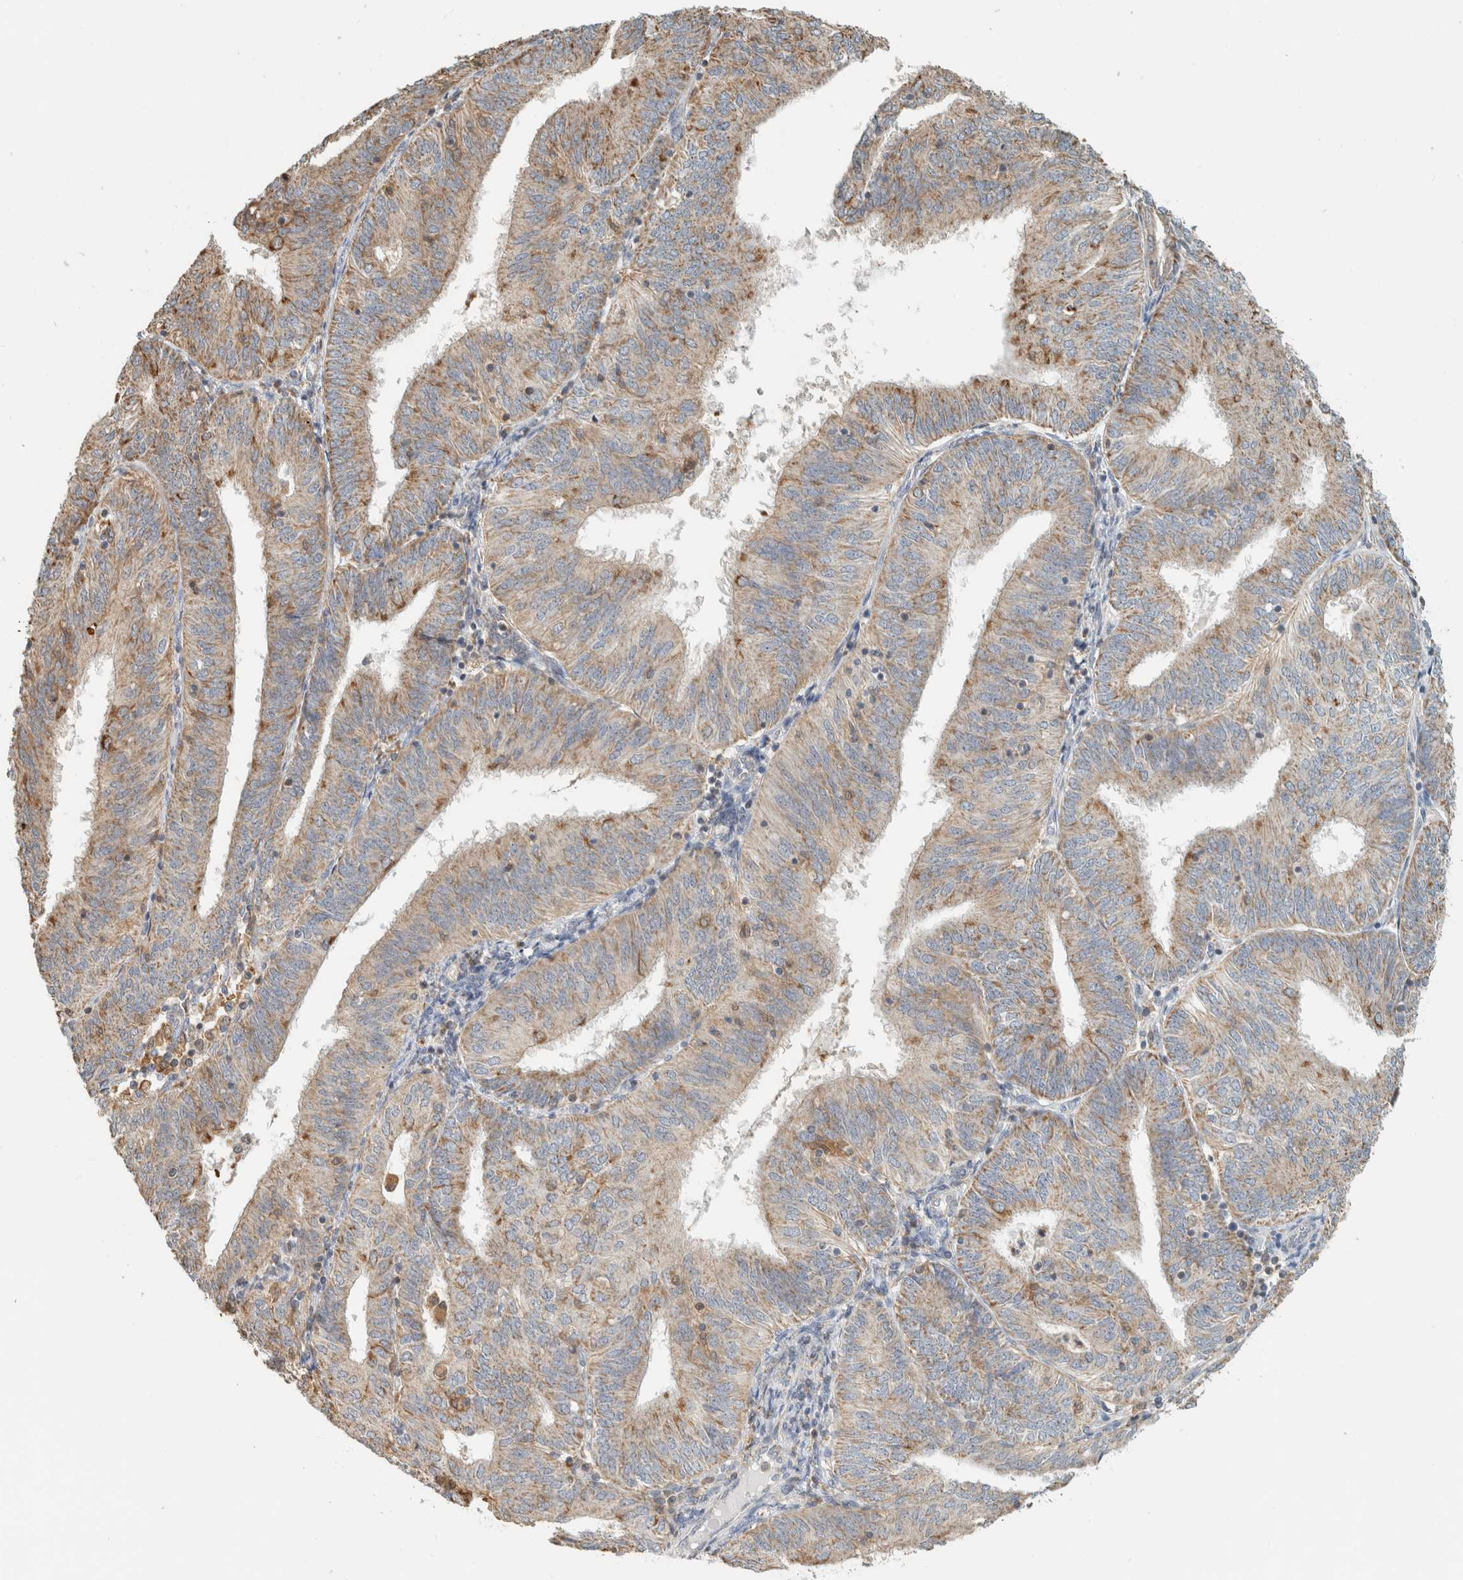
{"staining": {"intensity": "moderate", "quantity": ">75%", "location": "cytoplasmic/membranous"}, "tissue": "endometrial cancer", "cell_type": "Tumor cells", "image_type": "cancer", "snomed": [{"axis": "morphology", "description": "Adenocarcinoma, NOS"}, {"axis": "topography", "description": "Endometrium"}], "caption": "Immunohistochemistry (DAB (3,3'-diaminobenzidine)) staining of endometrial cancer exhibits moderate cytoplasmic/membranous protein positivity in approximately >75% of tumor cells. Nuclei are stained in blue.", "gene": "CAPG", "patient": {"sex": "female", "age": 58}}